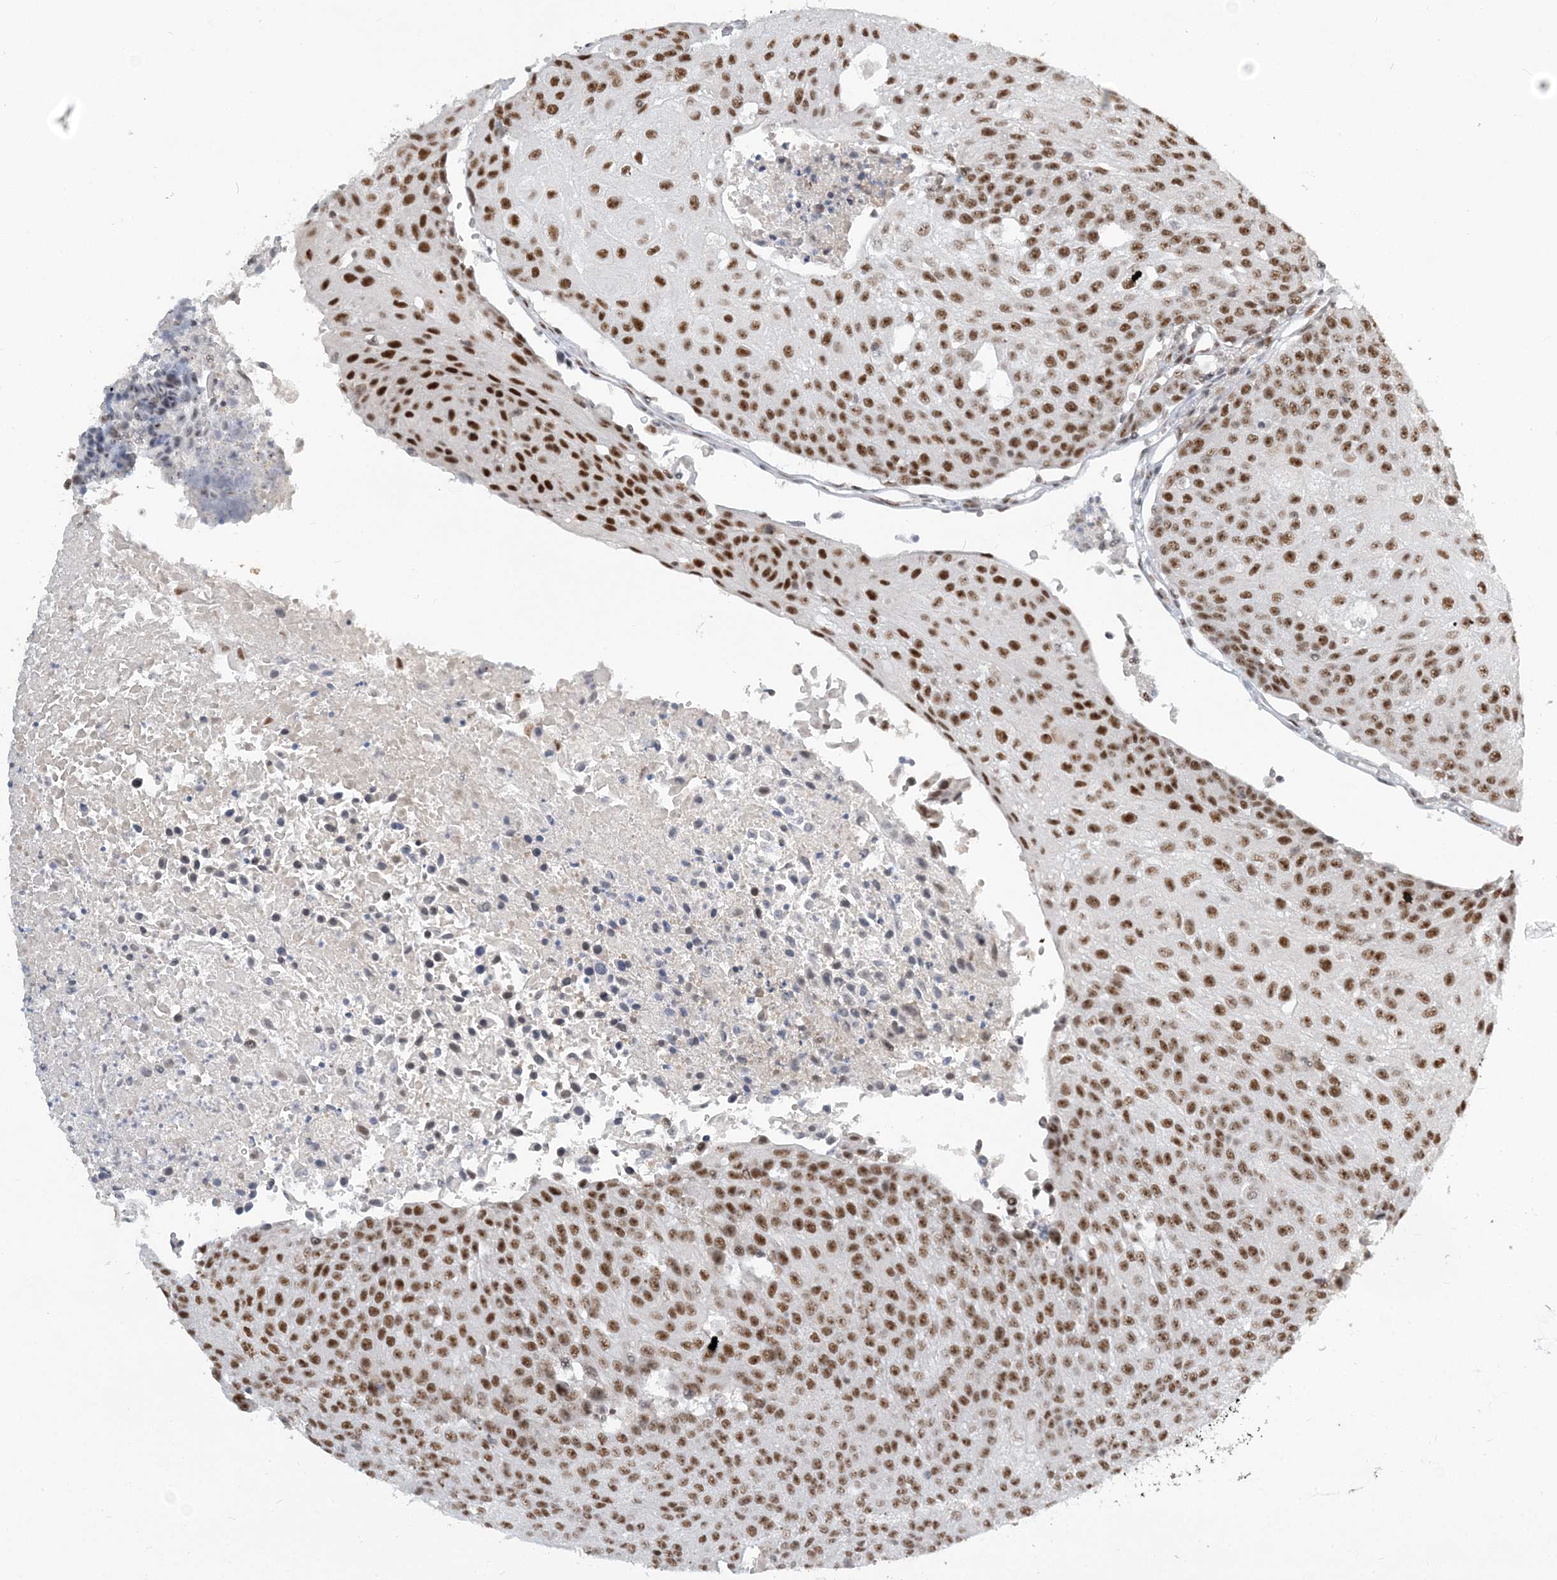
{"staining": {"intensity": "moderate", "quantity": ">75%", "location": "nuclear"}, "tissue": "urothelial cancer", "cell_type": "Tumor cells", "image_type": "cancer", "snomed": [{"axis": "morphology", "description": "Urothelial carcinoma, High grade"}, {"axis": "topography", "description": "Urinary bladder"}], "caption": "Human urothelial cancer stained with a protein marker shows moderate staining in tumor cells.", "gene": "PLRG1", "patient": {"sex": "female", "age": 85}}